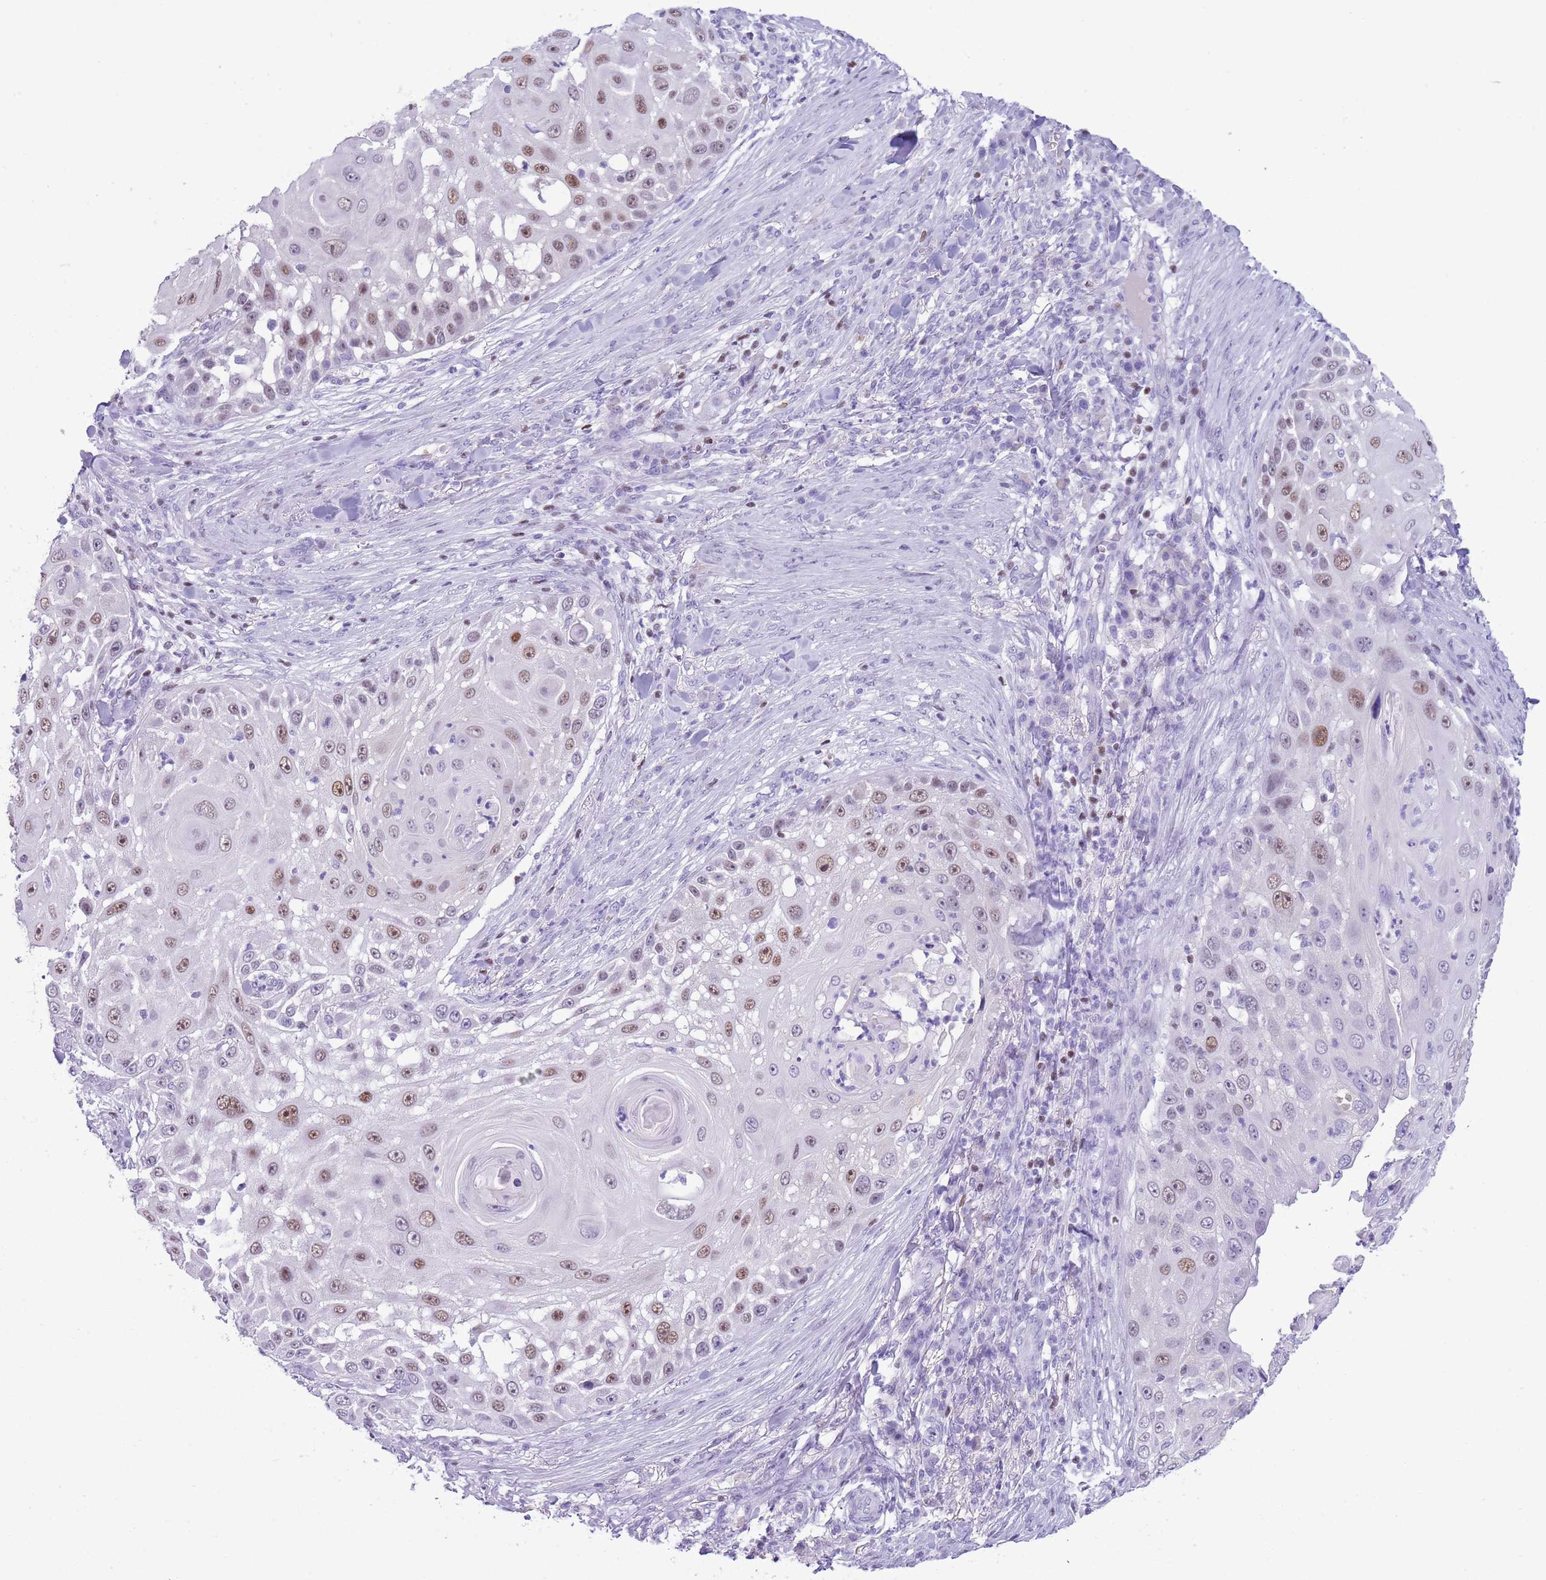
{"staining": {"intensity": "strong", "quantity": "25%-75%", "location": "nuclear"}, "tissue": "skin cancer", "cell_type": "Tumor cells", "image_type": "cancer", "snomed": [{"axis": "morphology", "description": "Squamous cell carcinoma, NOS"}, {"axis": "topography", "description": "Skin"}], "caption": "Strong nuclear staining for a protein is identified in about 25%-75% of tumor cells of skin cancer using immunohistochemistry.", "gene": "BCL11B", "patient": {"sex": "female", "age": 44}}